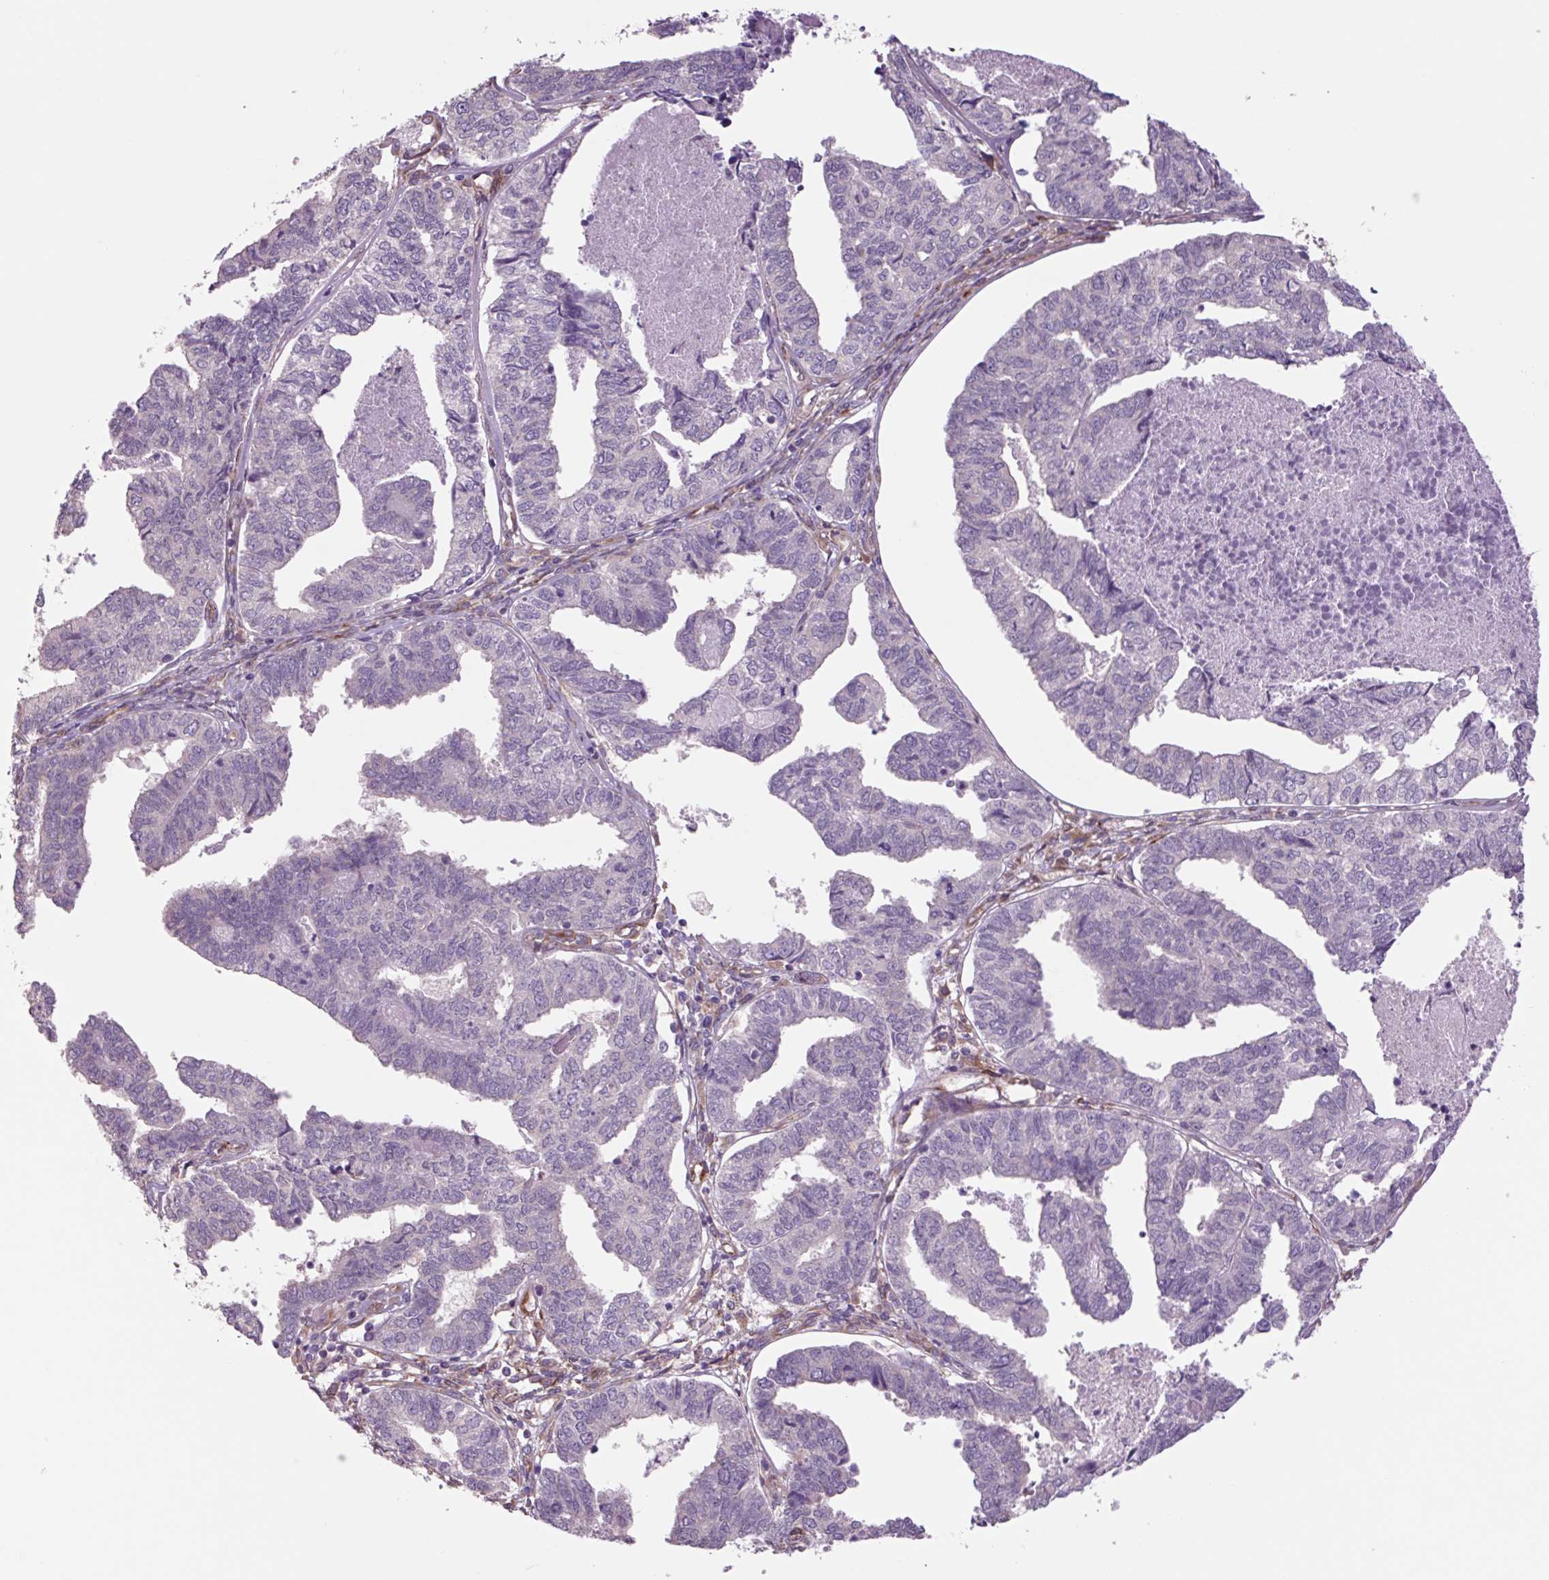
{"staining": {"intensity": "negative", "quantity": "none", "location": "none"}, "tissue": "endometrial cancer", "cell_type": "Tumor cells", "image_type": "cancer", "snomed": [{"axis": "morphology", "description": "Adenocarcinoma, NOS"}, {"axis": "topography", "description": "Endometrium"}], "caption": "High magnification brightfield microscopy of endometrial adenocarcinoma stained with DAB (3,3'-diaminobenzidine) (brown) and counterstained with hematoxylin (blue): tumor cells show no significant staining.", "gene": "PLA2G4A", "patient": {"sex": "female", "age": 73}}